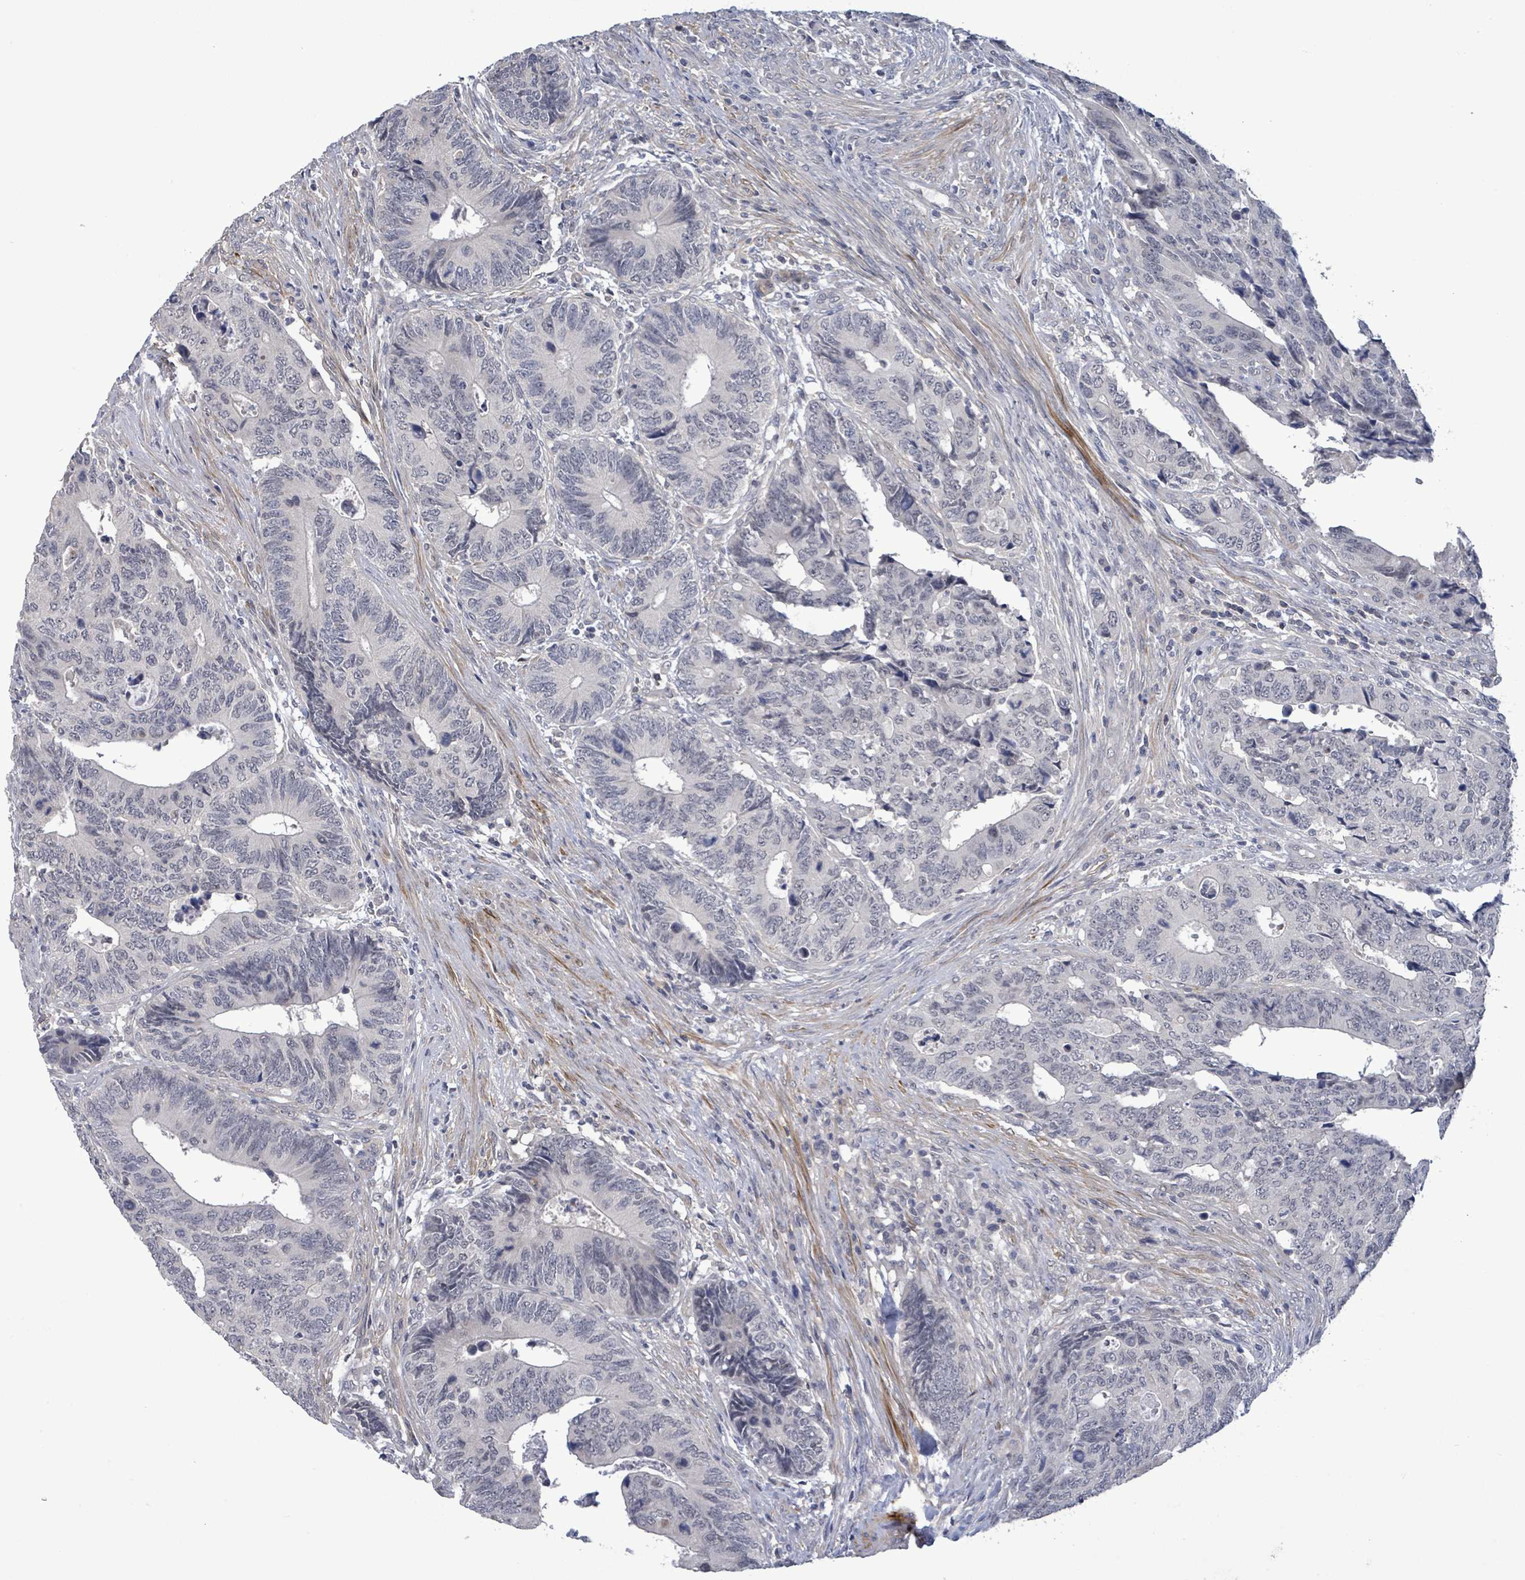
{"staining": {"intensity": "negative", "quantity": "none", "location": "none"}, "tissue": "colorectal cancer", "cell_type": "Tumor cells", "image_type": "cancer", "snomed": [{"axis": "morphology", "description": "Adenocarcinoma, NOS"}, {"axis": "topography", "description": "Colon"}], "caption": "There is no significant expression in tumor cells of colorectal cancer.", "gene": "AMMECR1", "patient": {"sex": "male", "age": 87}}